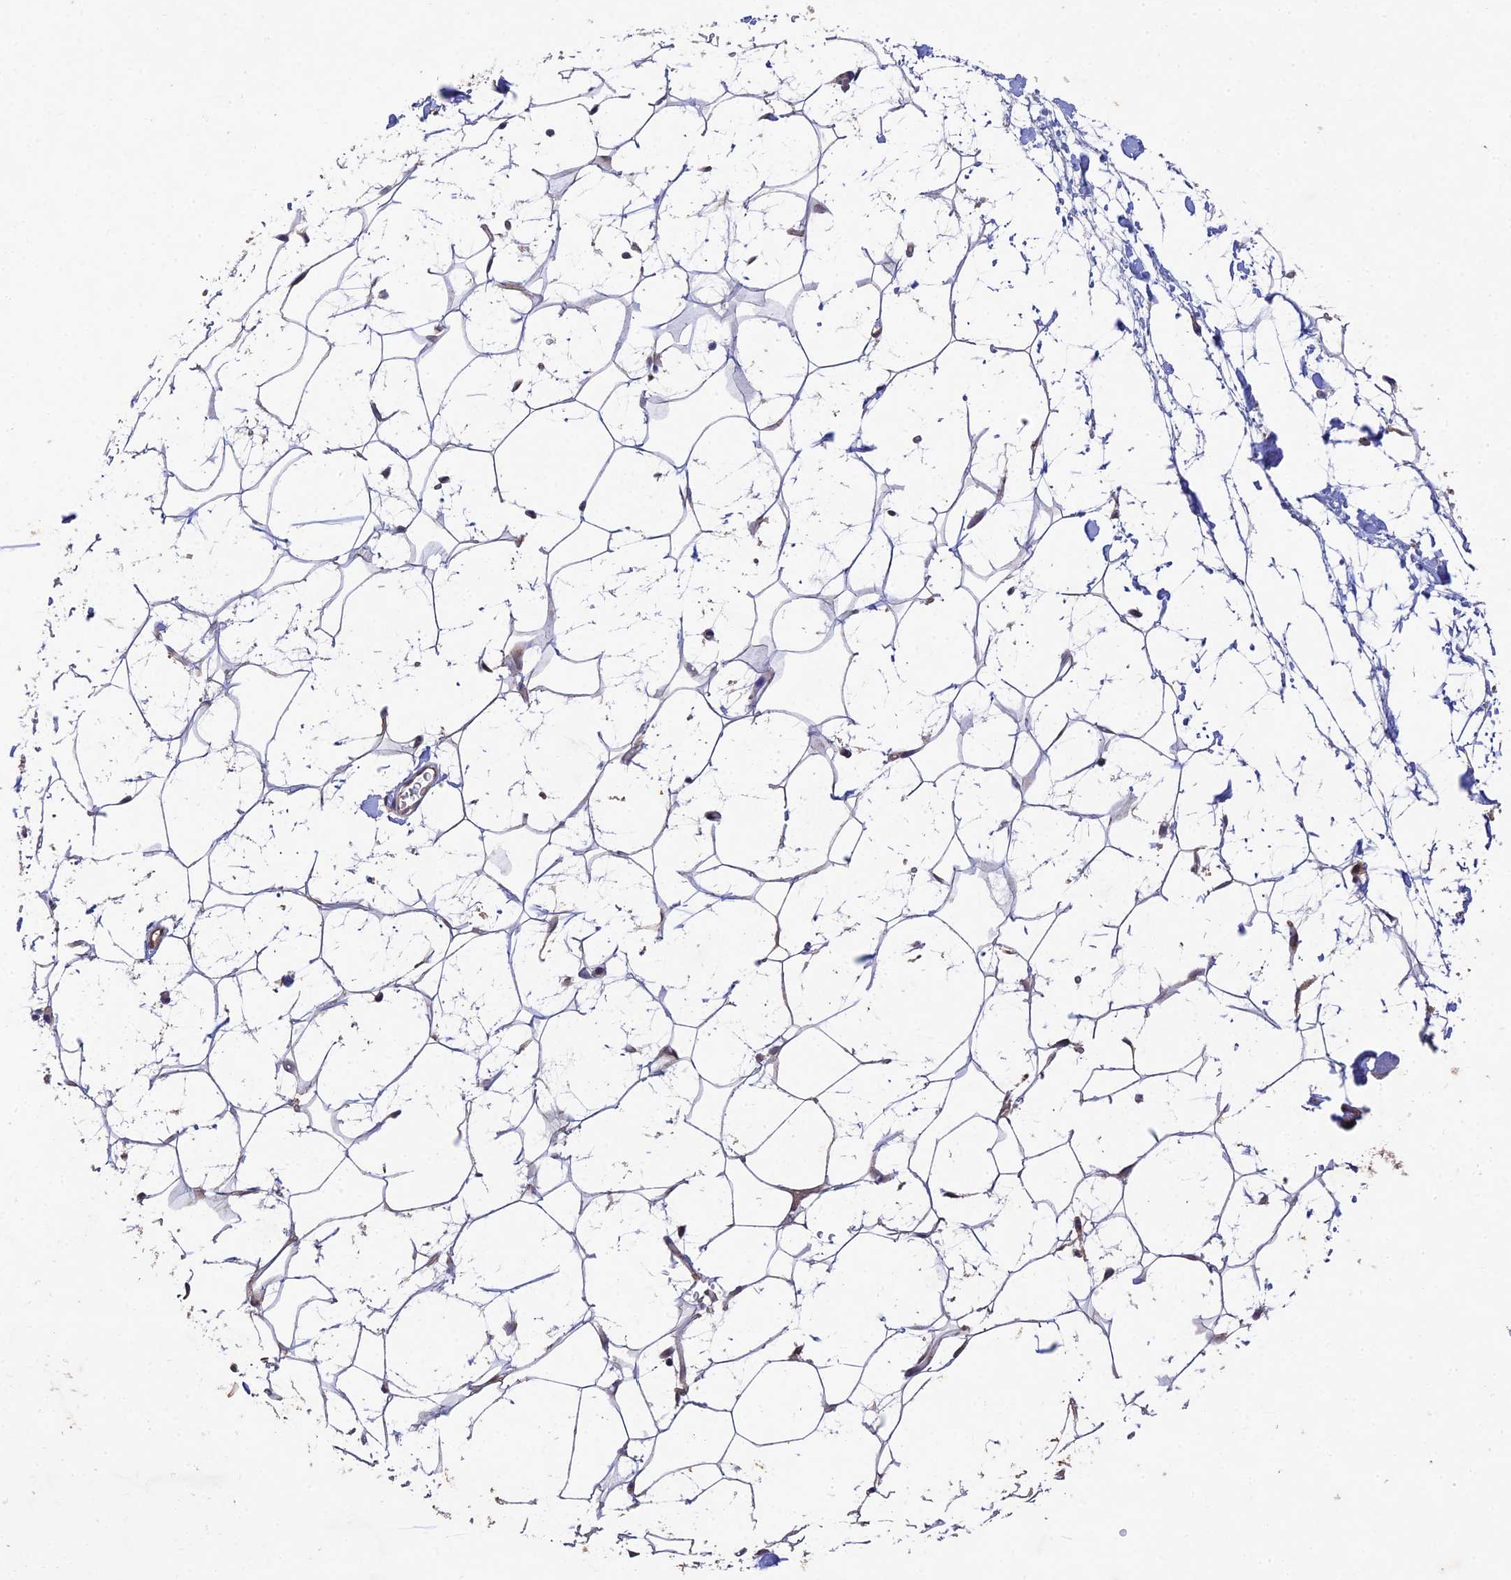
{"staining": {"intensity": "negative", "quantity": "none", "location": "none"}, "tissue": "adipose tissue", "cell_type": "Adipocytes", "image_type": "normal", "snomed": [{"axis": "morphology", "description": "Normal tissue, NOS"}, {"axis": "topography", "description": "Breast"}], "caption": "Immunohistochemistry (IHC) of benign human adipose tissue shows no staining in adipocytes.", "gene": "NSMCE1", "patient": {"sex": "female", "age": 26}}